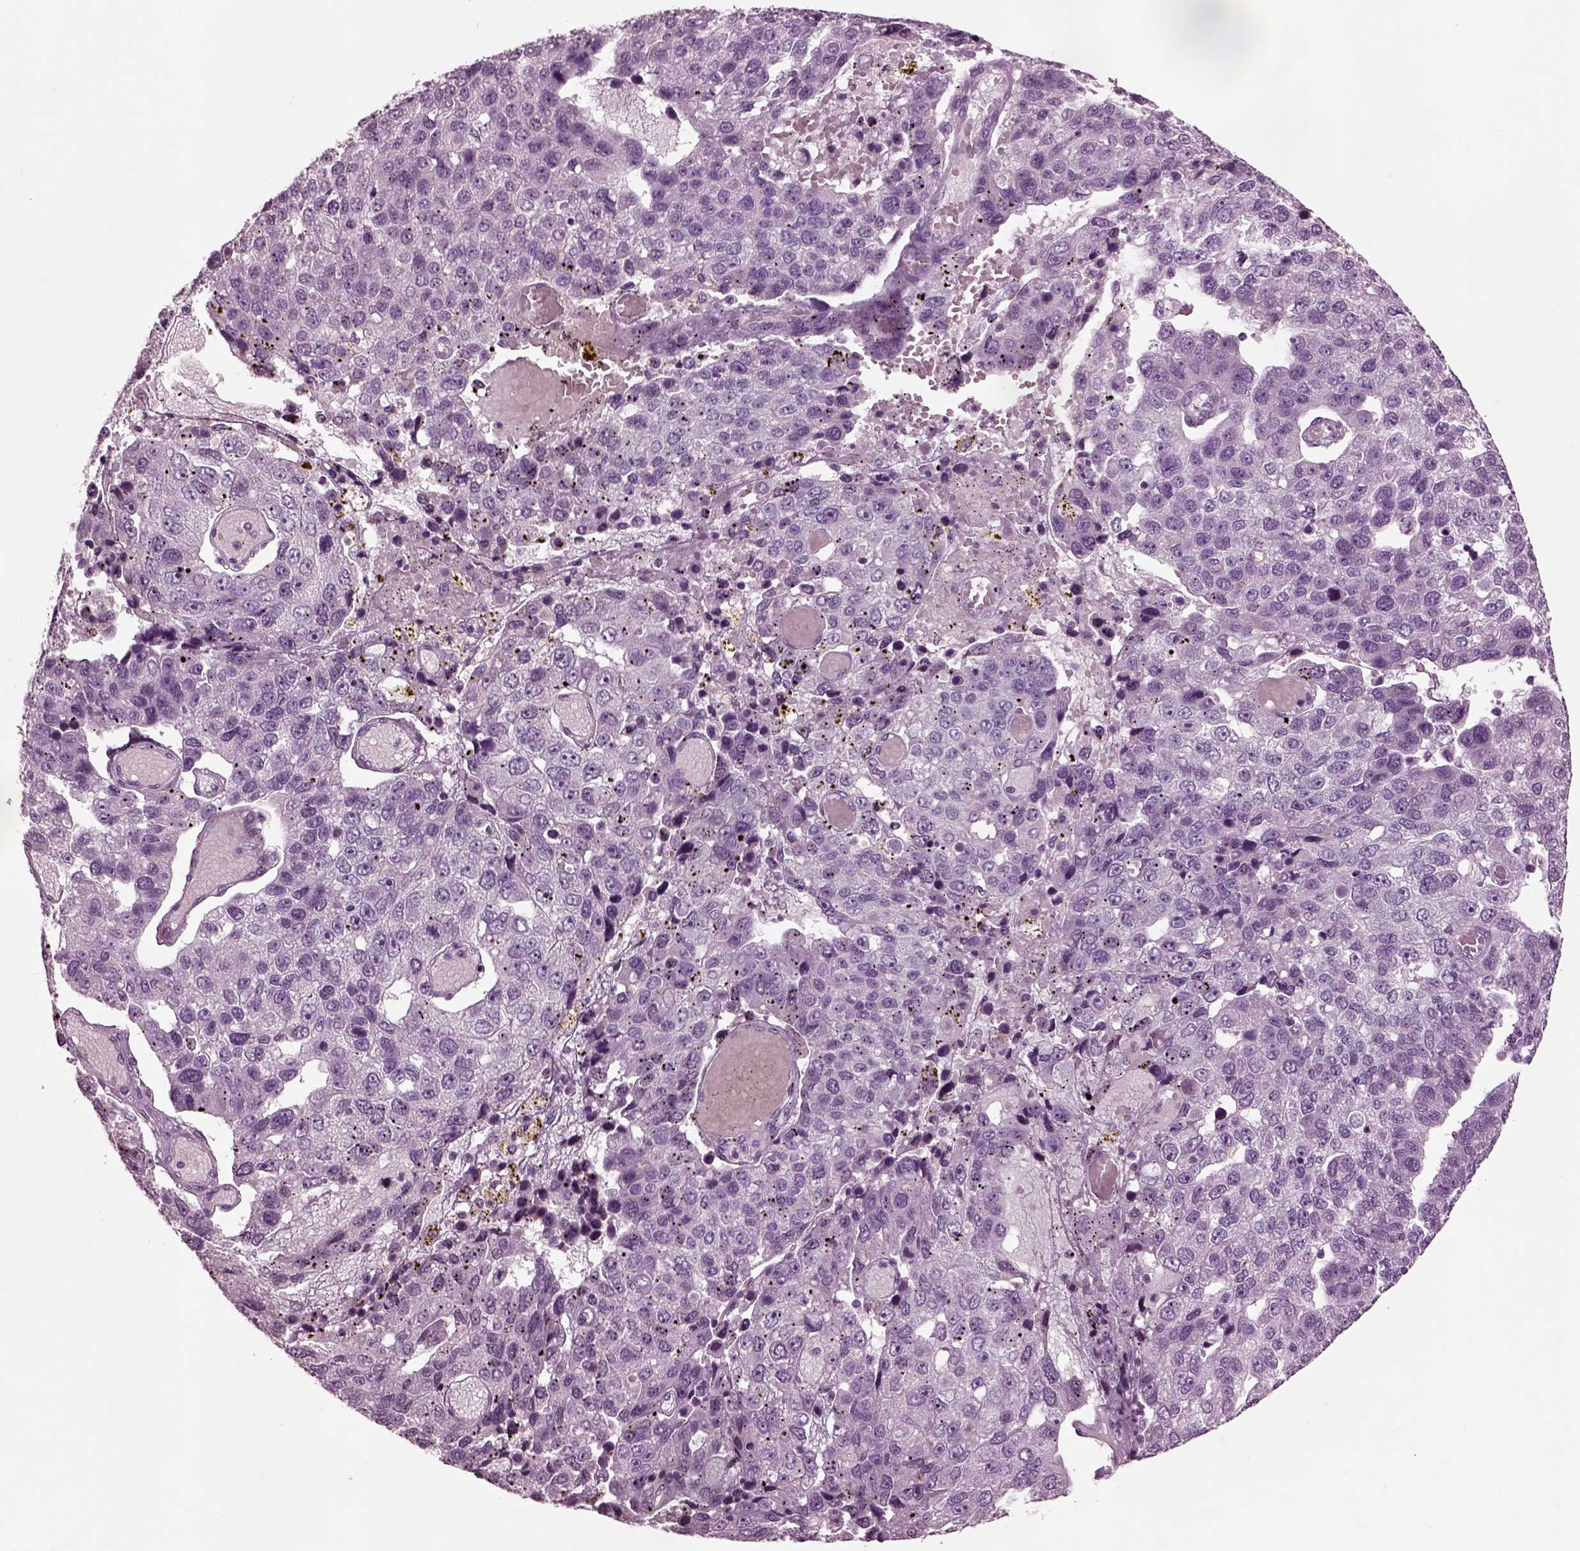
{"staining": {"intensity": "negative", "quantity": "none", "location": "none"}, "tissue": "pancreatic cancer", "cell_type": "Tumor cells", "image_type": "cancer", "snomed": [{"axis": "morphology", "description": "Adenocarcinoma, NOS"}, {"axis": "topography", "description": "Pancreas"}], "caption": "High power microscopy image of an IHC photomicrograph of adenocarcinoma (pancreatic), revealing no significant positivity in tumor cells.", "gene": "CHGB", "patient": {"sex": "female", "age": 61}}